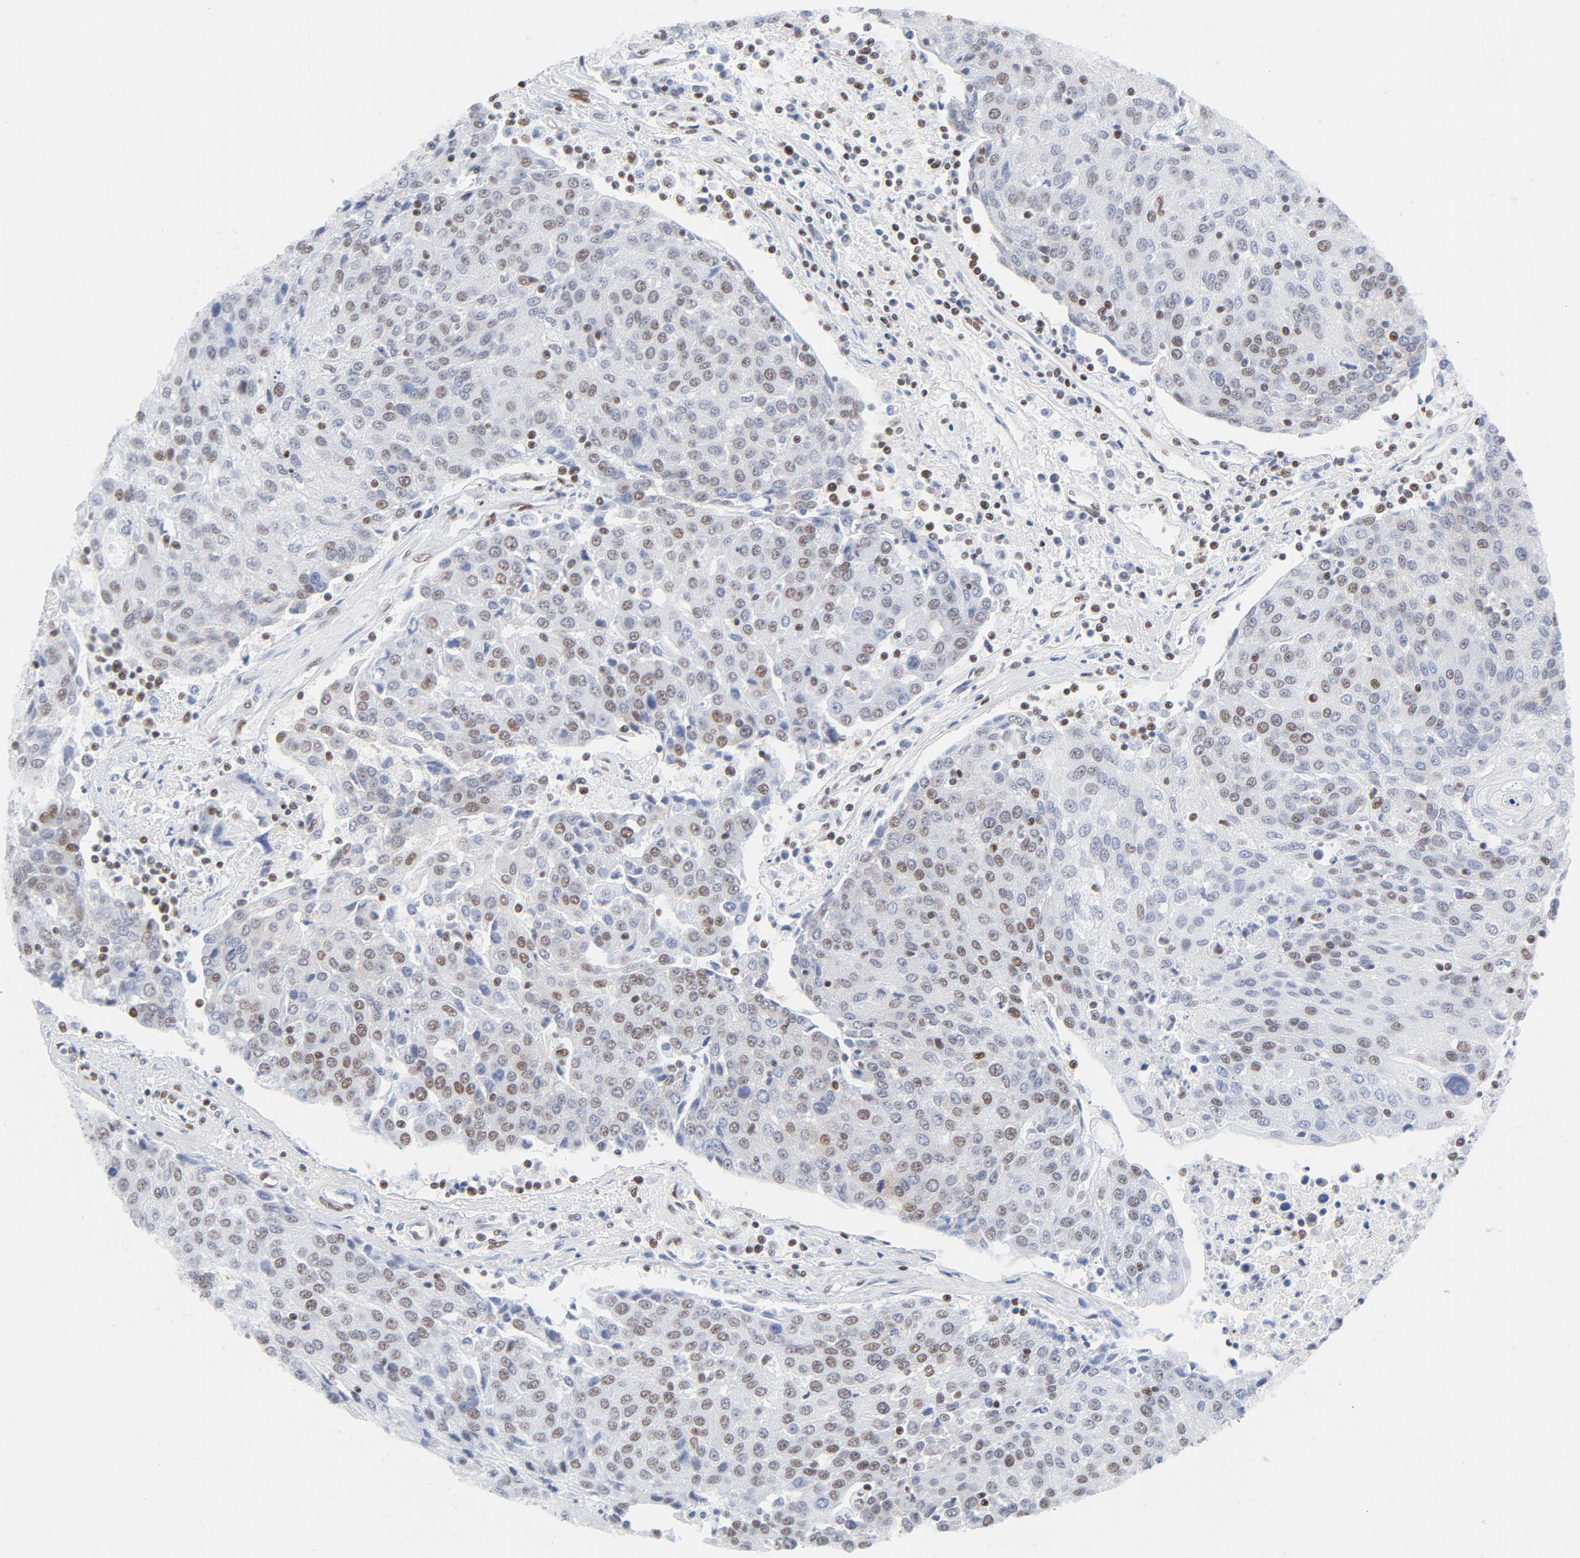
{"staining": {"intensity": "moderate", "quantity": ">75%", "location": "nuclear"}, "tissue": "urothelial cancer", "cell_type": "Tumor cells", "image_type": "cancer", "snomed": [{"axis": "morphology", "description": "Urothelial carcinoma, High grade"}, {"axis": "topography", "description": "Urinary bladder"}], "caption": "IHC micrograph of neoplastic tissue: human urothelial cancer stained using IHC reveals medium levels of moderate protein expression localized specifically in the nuclear of tumor cells, appearing as a nuclear brown color.", "gene": "ATF2", "patient": {"sex": "female", "age": 85}}